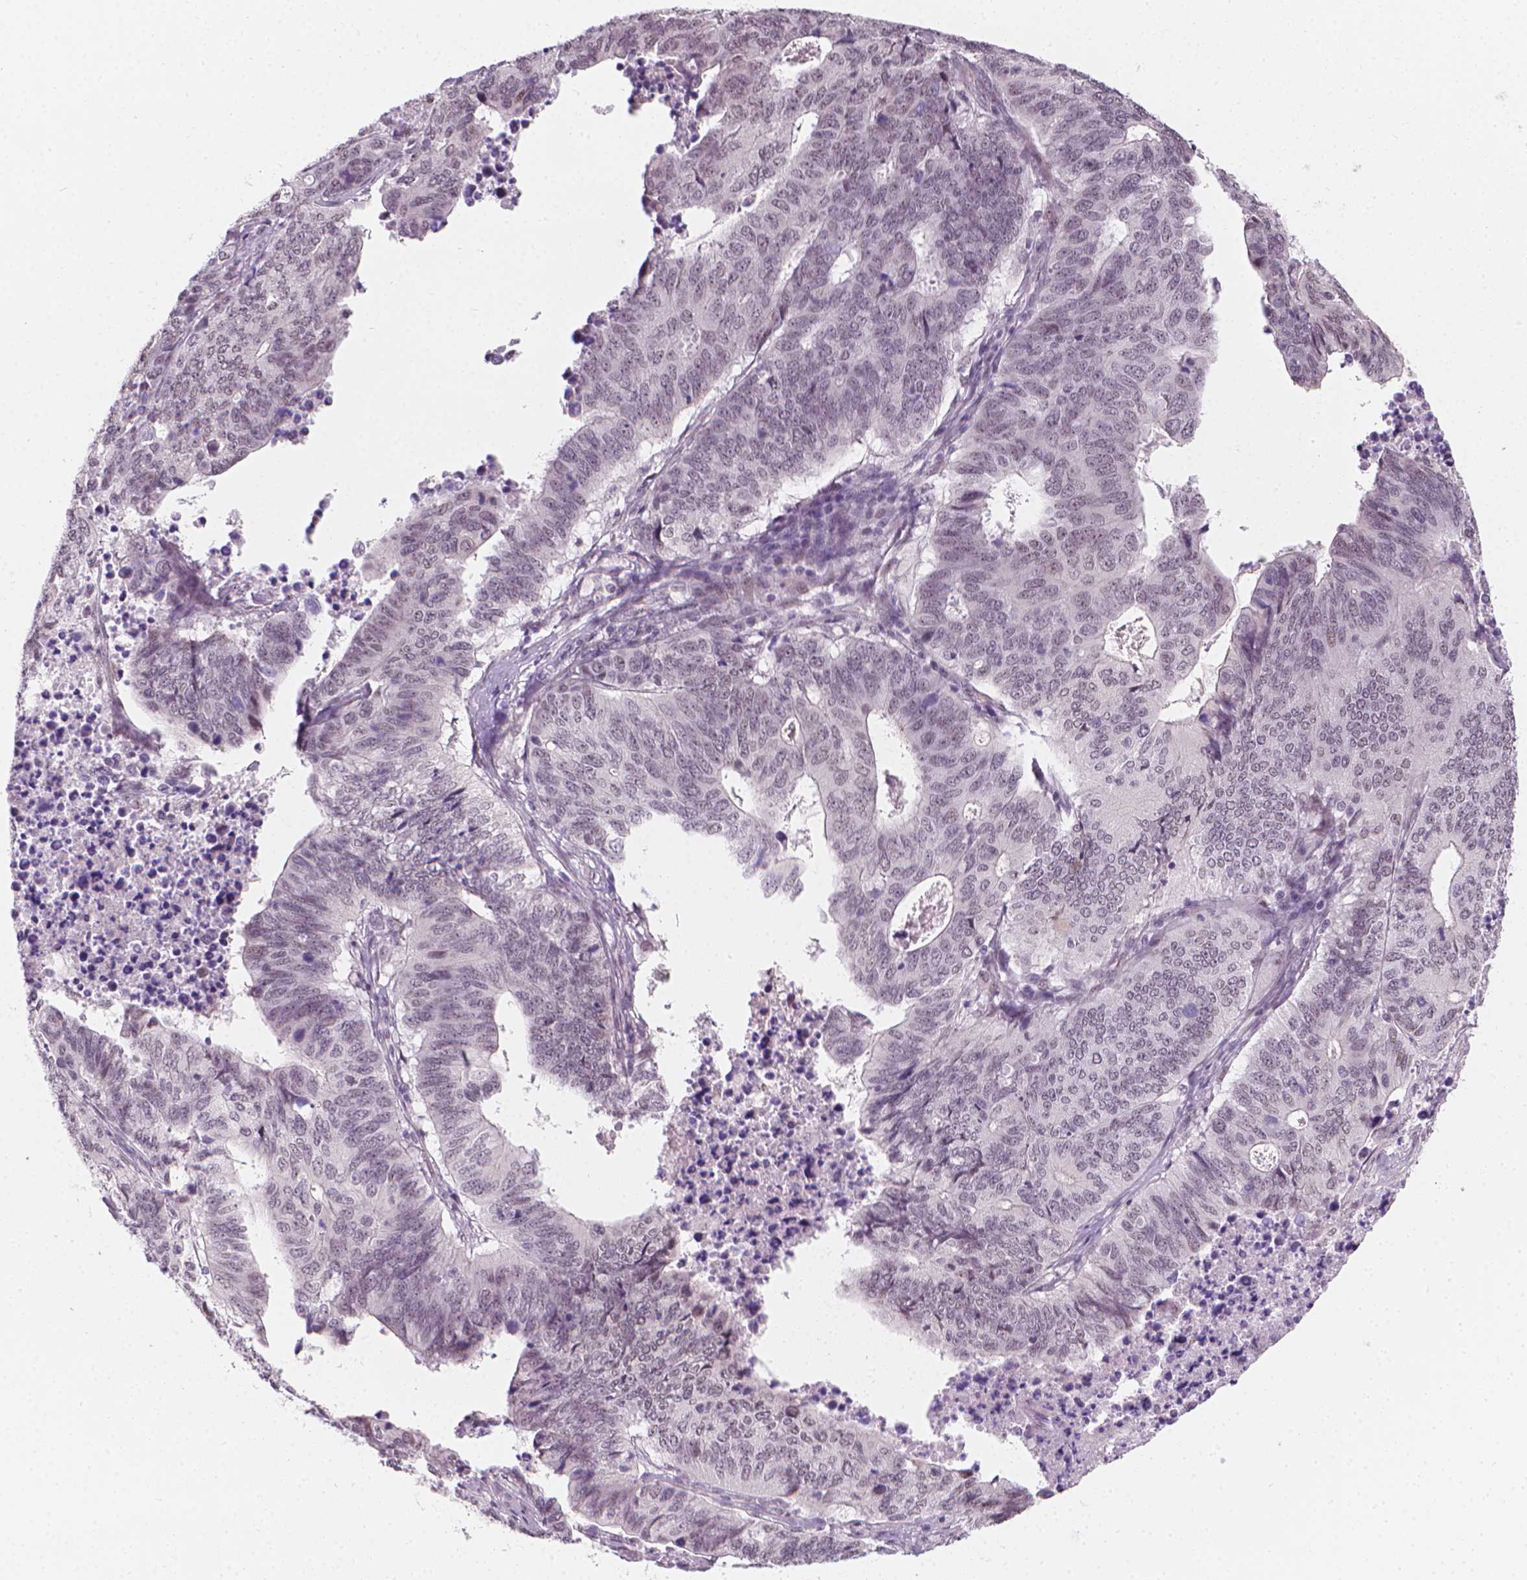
{"staining": {"intensity": "negative", "quantity": "none", "location": "none"}, "tissue": "stomach cancer", "cell_type": "Tumor cells", "image_type": "cancer", "snomed": [{"axis": "morphology", "description": "Adenocarcinoma, NOS"}, {"axis": "topography", "description": "Stomach, upper"}], "caption": "This micrograph is of stomach cancer (adenocarcinoma) stained with IHC to label a protein in brown with the nuclei are counter-stained blue. There is no expression in tumor cells.", "gene": "CDKN1C", "patient": {"sex": "female", "age": 67}}